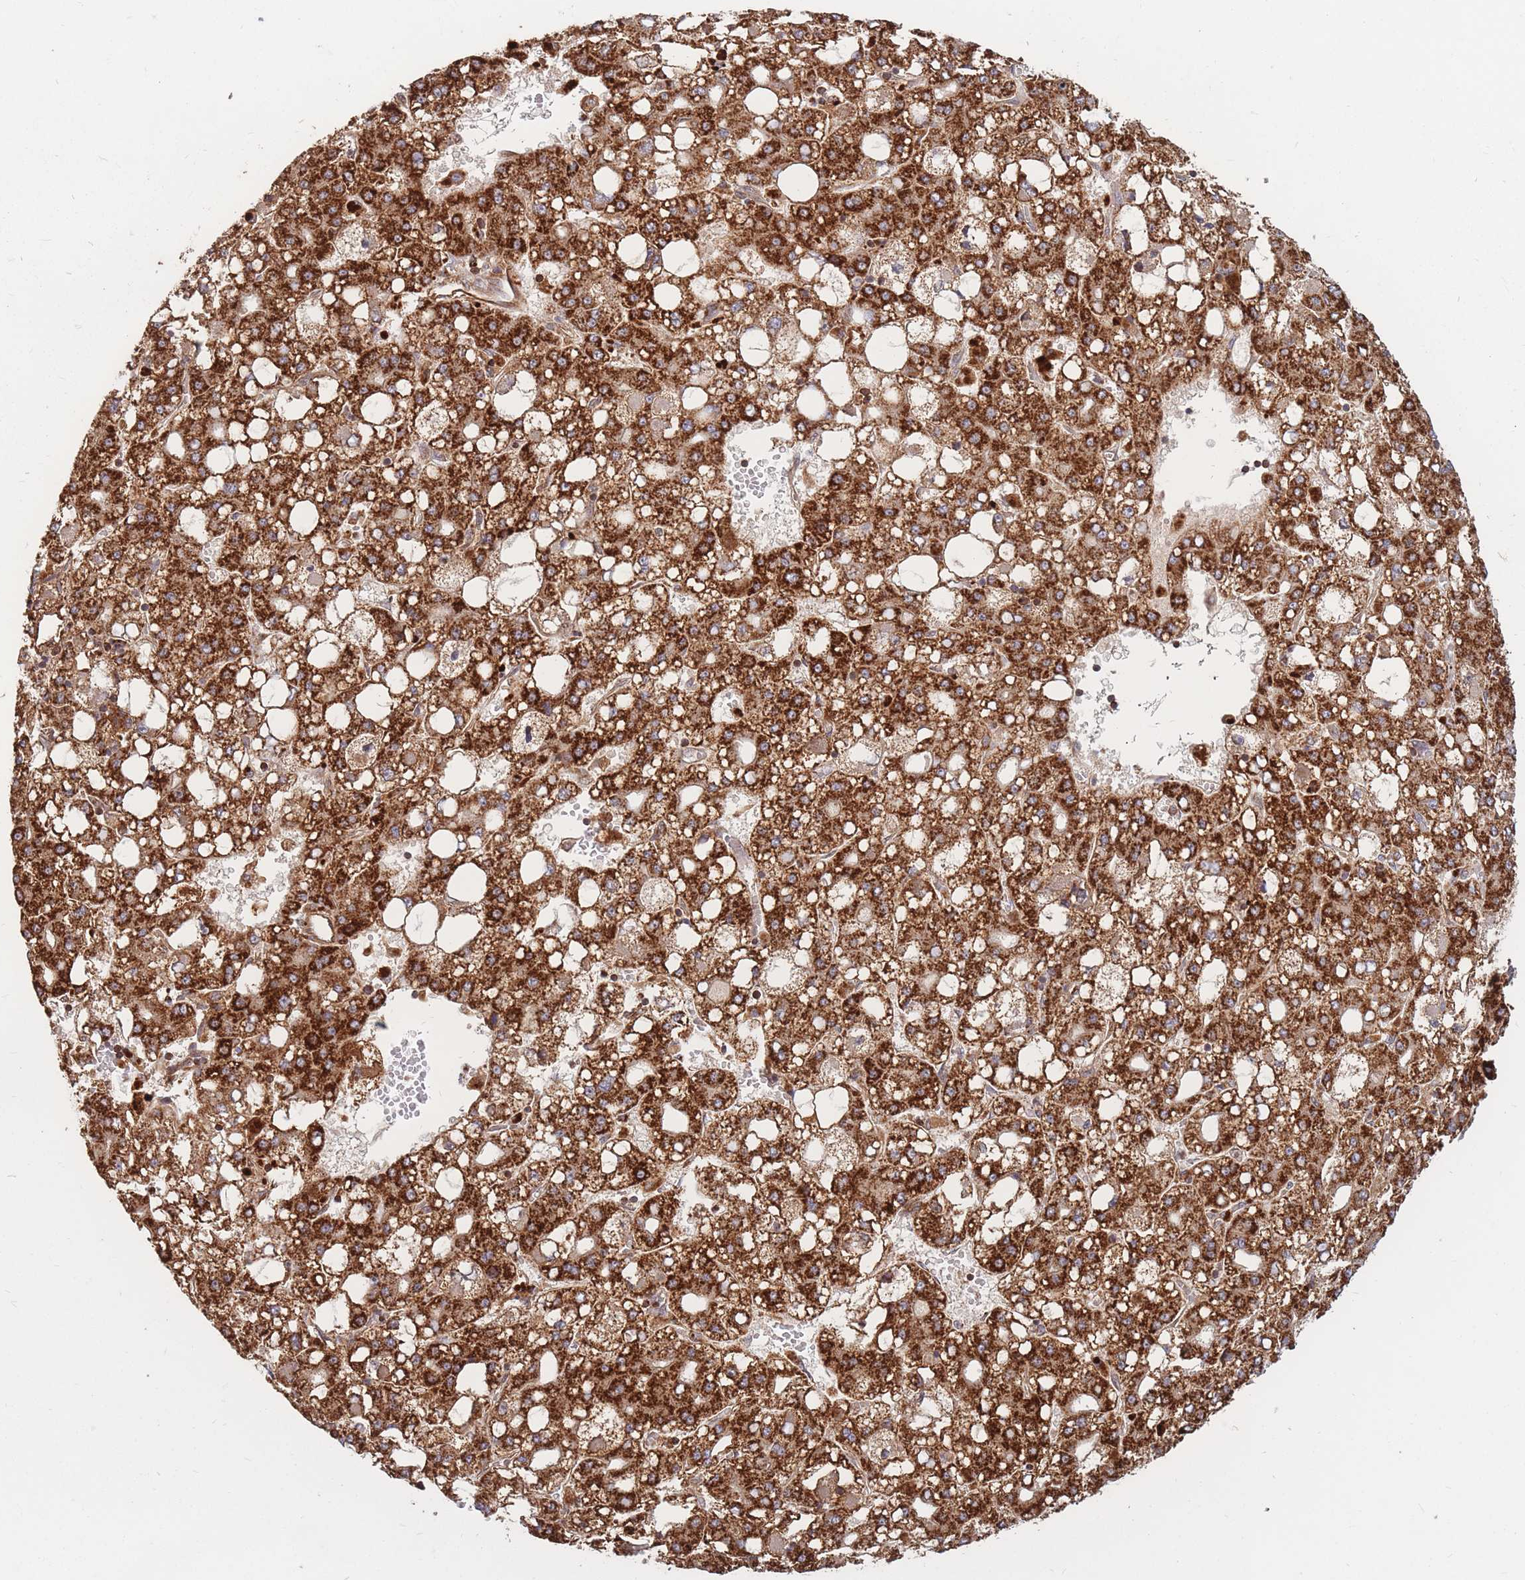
{"staining": {"intensity": "strong", "quantity": ">75%", "location": "cytoplasmic/membranous"}, "tissue": "liver cancer", "cell_type": "Tumor cells", "image_type": "cancer", "snomed": [{"axis": "morphology", "description": "Carcinoma, Hepatocellular, NOS"}, {"axis": "topography", "description": "Liver"}], "caption": "Strong cytoplasmic/membranous staining is present in approximately >75% of tumor cells in liver hepatocellular carcinoma.", "gene": "RASSF2", "patient": {"sex": "male", "age": 65}}